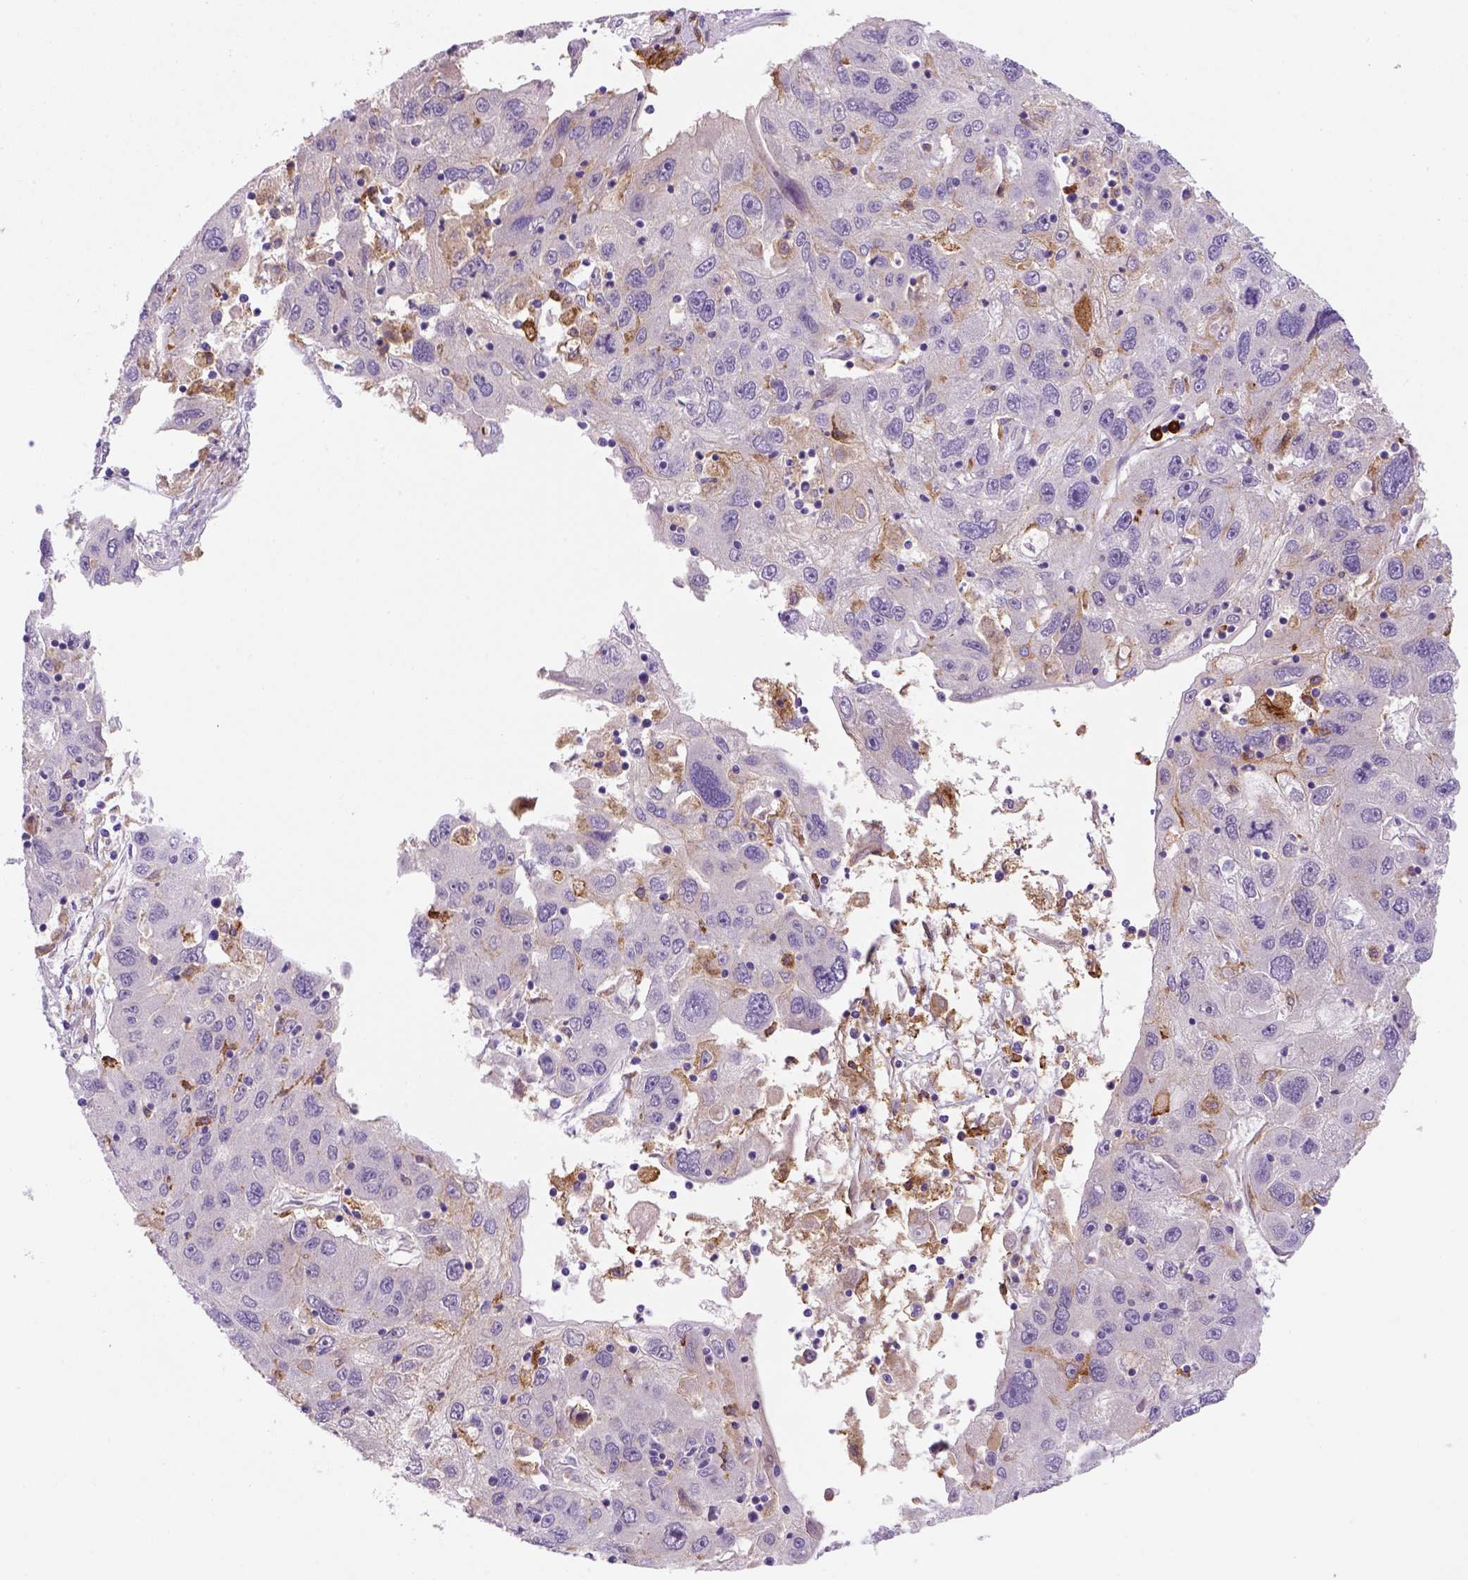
{"staining": {"intensity": "negative", "quantity": "none", "location": "none"}, "tissue": "stomach cancer", "cell_type": "Tumor cells", "image_type": "cancer", "snomed": [{"axis": "morphology", "description": "Adenocarcinoma, NOS"}, {"axis": "topography", "description": "Stomach"}], "caption": "Immunohistochemical staining of human stomach adenocarcinoma demonstrates no significant positivity in tumor cells. (Stains: DAB immunohistochemistry (IHC) with hematoxylin counter stain, Microscopy: brightfield microscopy at high magnification).", "gene": "CD14", "patient": {"sex": "male", "age": 56}}